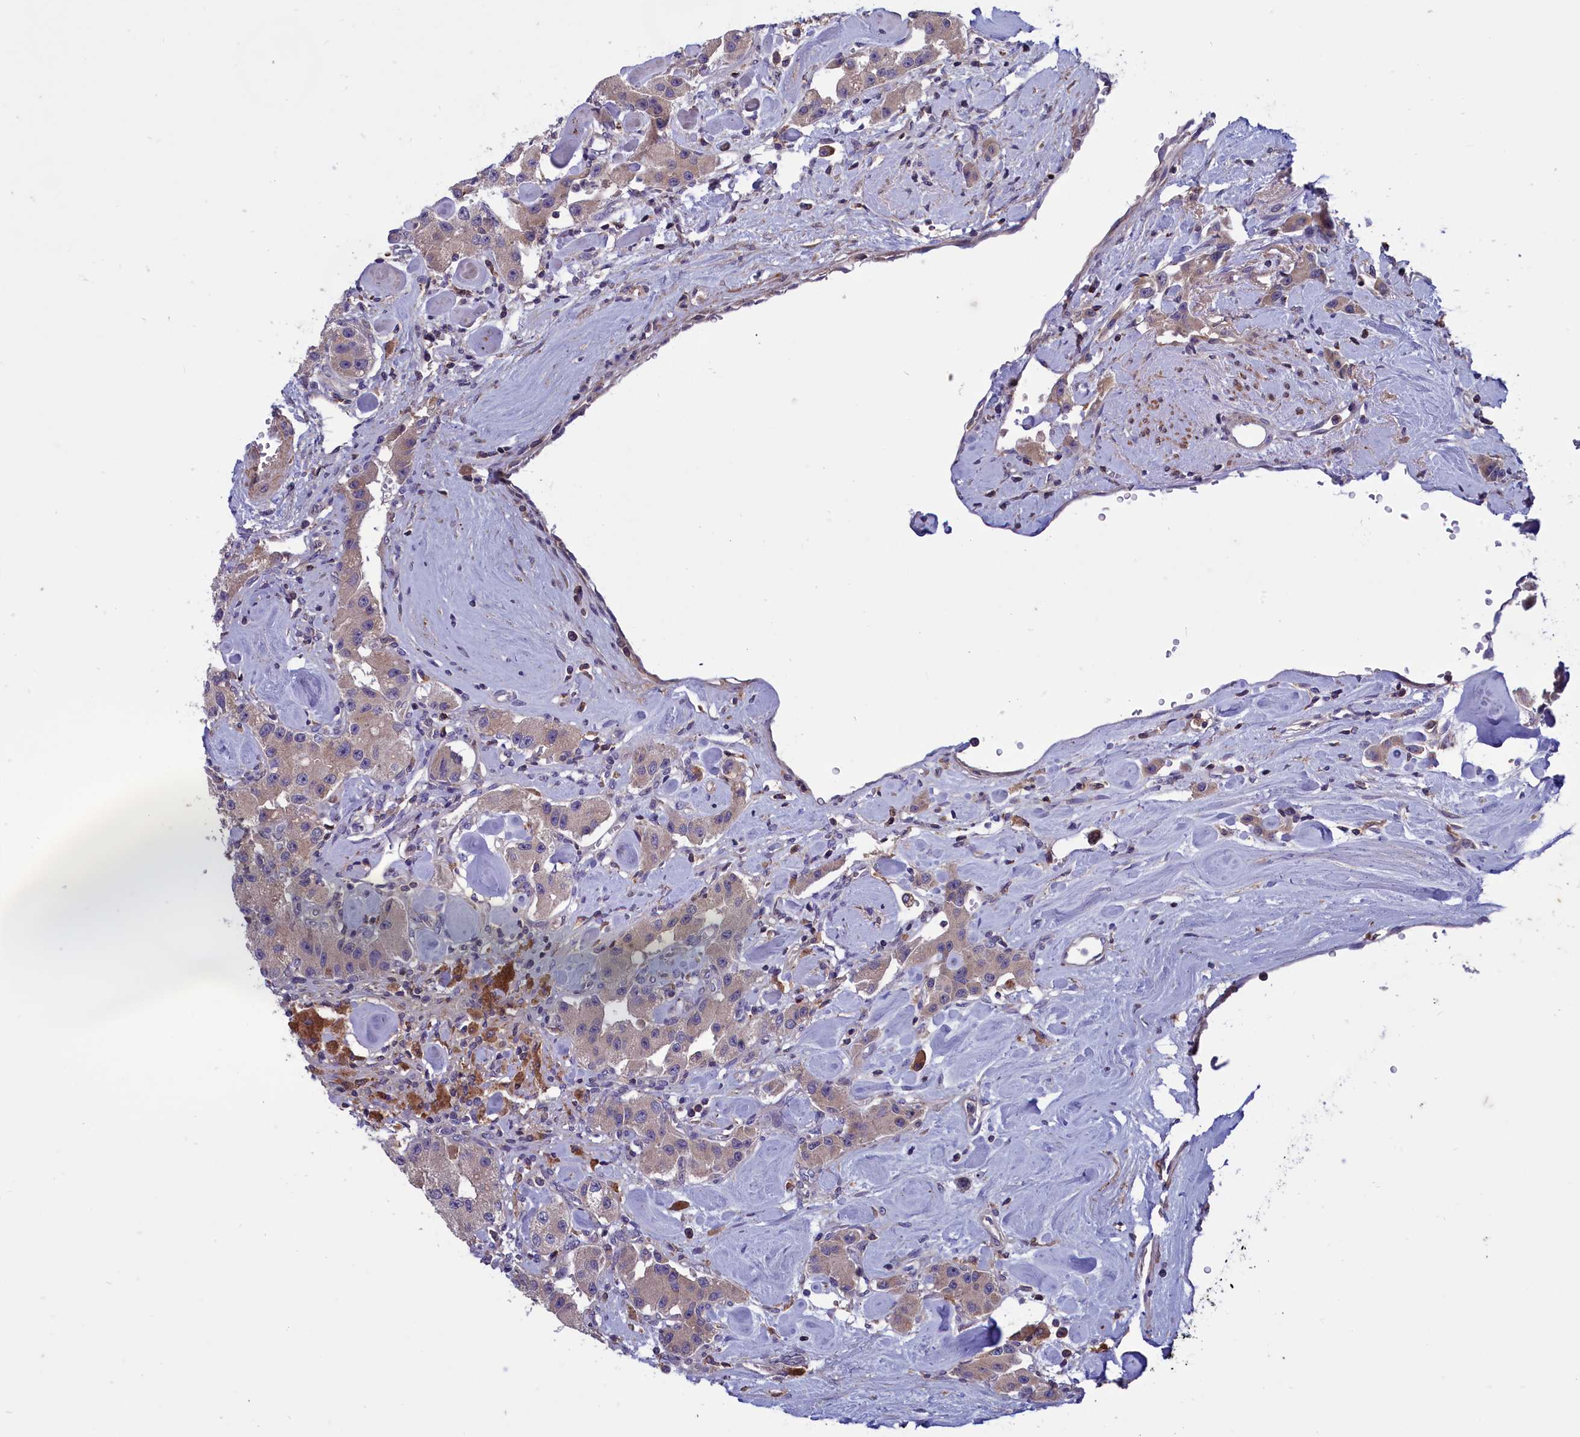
{"staining": {"intensity": "weak", "quantity": ">75%", "location": "cytoplasmic/membranous"}, "tissue": "carcinoid", "cell_type": "Tumor cells", "image_type": "cancer", "snomed": [{"axis": "morphology", "description": "Carcinoid, malignant, NOS"}, {"axis": "topography", "description": "Pancreas"}], "caption": "Carcinoid stained with IHC demonstrates weak cytoplasmic/membranous positivity in about >75% of tumor cells.", "gene": "AMDHD2", "patient": {"sex": "male", "age": 41}}